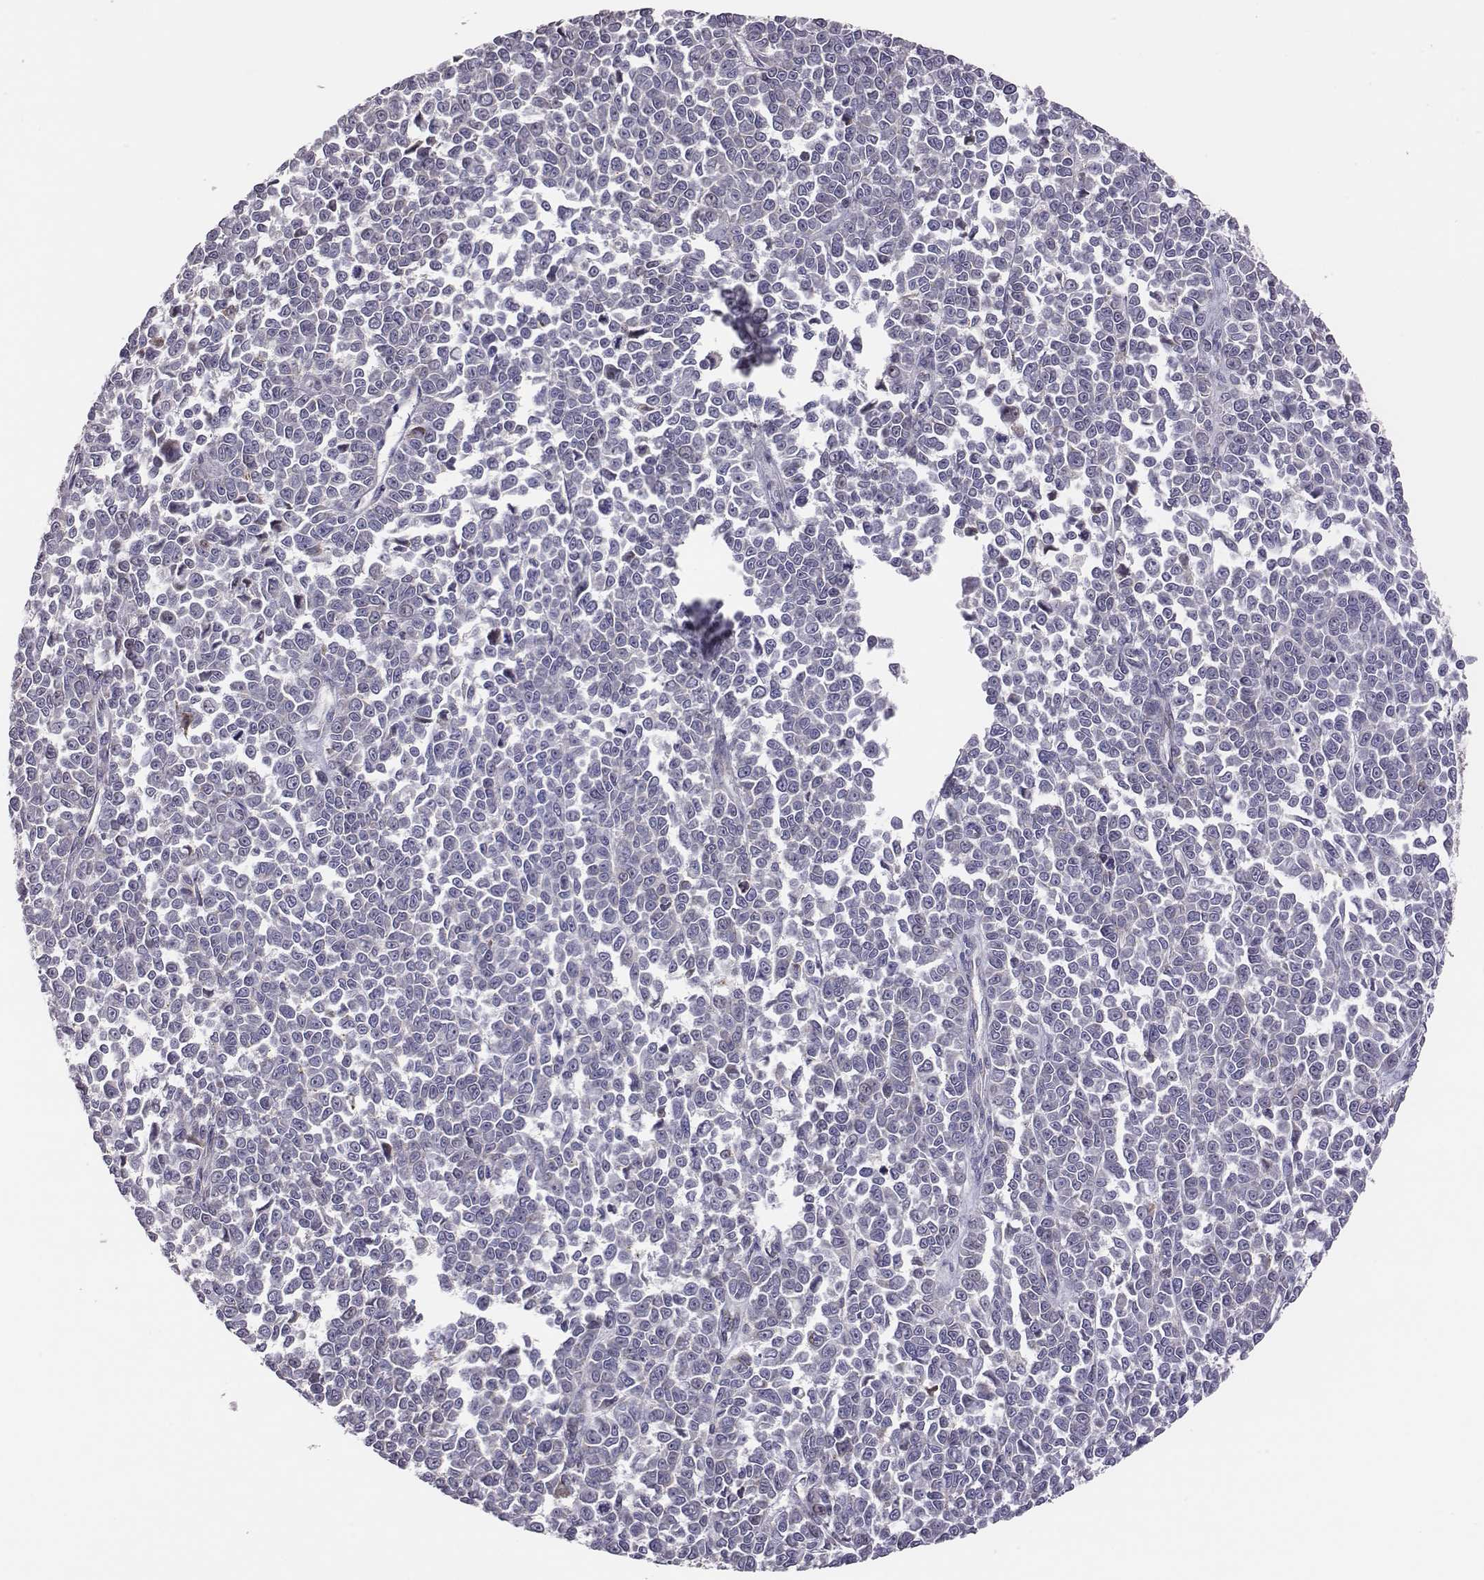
{"staining": {"intensity": "negative", "quantity": "none", "location": "none"}, "tissue": "melanoma", "cell_type": "Tumor cells", "image_type": "cancer", "snomed": [{"axis": "morphology", "description": "Malignant melanoma, NOS"}, {"axis": "topography", "description": "Skin"}], "caption": "There is no significant staining in tumor cells of melanoma.", "gene": "SELENOI", "patient": {"sex": "female", "age": 95}}